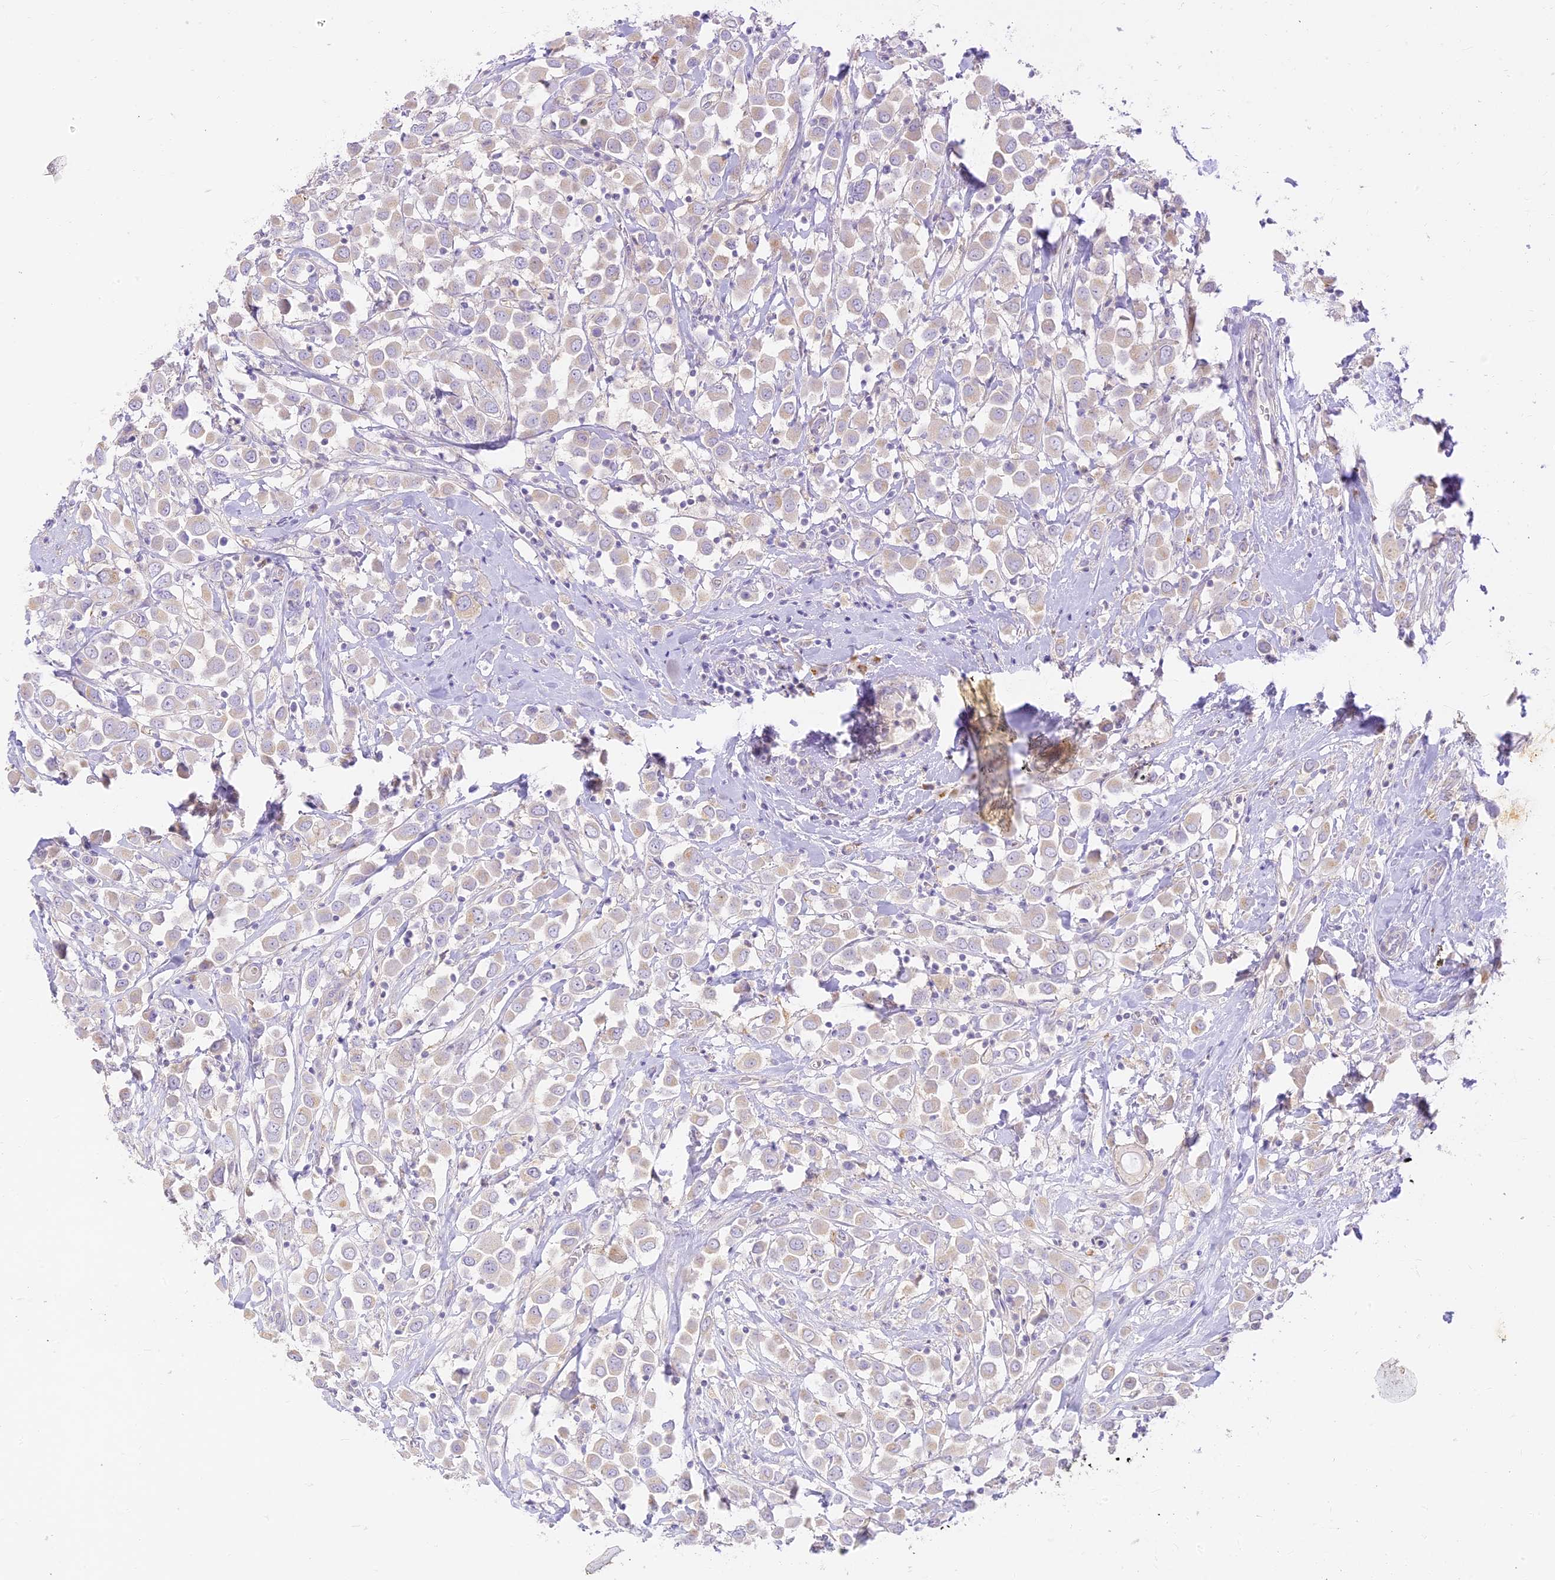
{"staining": {"intensity": "negative", "quantity": "none", "location": "none"}, "tissue": "breast cancer", "cell_type": "Tumor cells", "image_type": "cancer", "snomed": [{"axis": "morphology", "description": "Duct carcinoma"}, {"axis": "topography", "description": "Breast"}], "caption": "Immunohistochemistry histopathology image of neoplastic tissue: human breast cancer (intraductal carcinoma) stained with DAB (3,3'-diaminobenzidine) displays no significant protein expression in tumor cells.", "gene": "SEC13", "patient": {"sex": "female", "age": 61}}